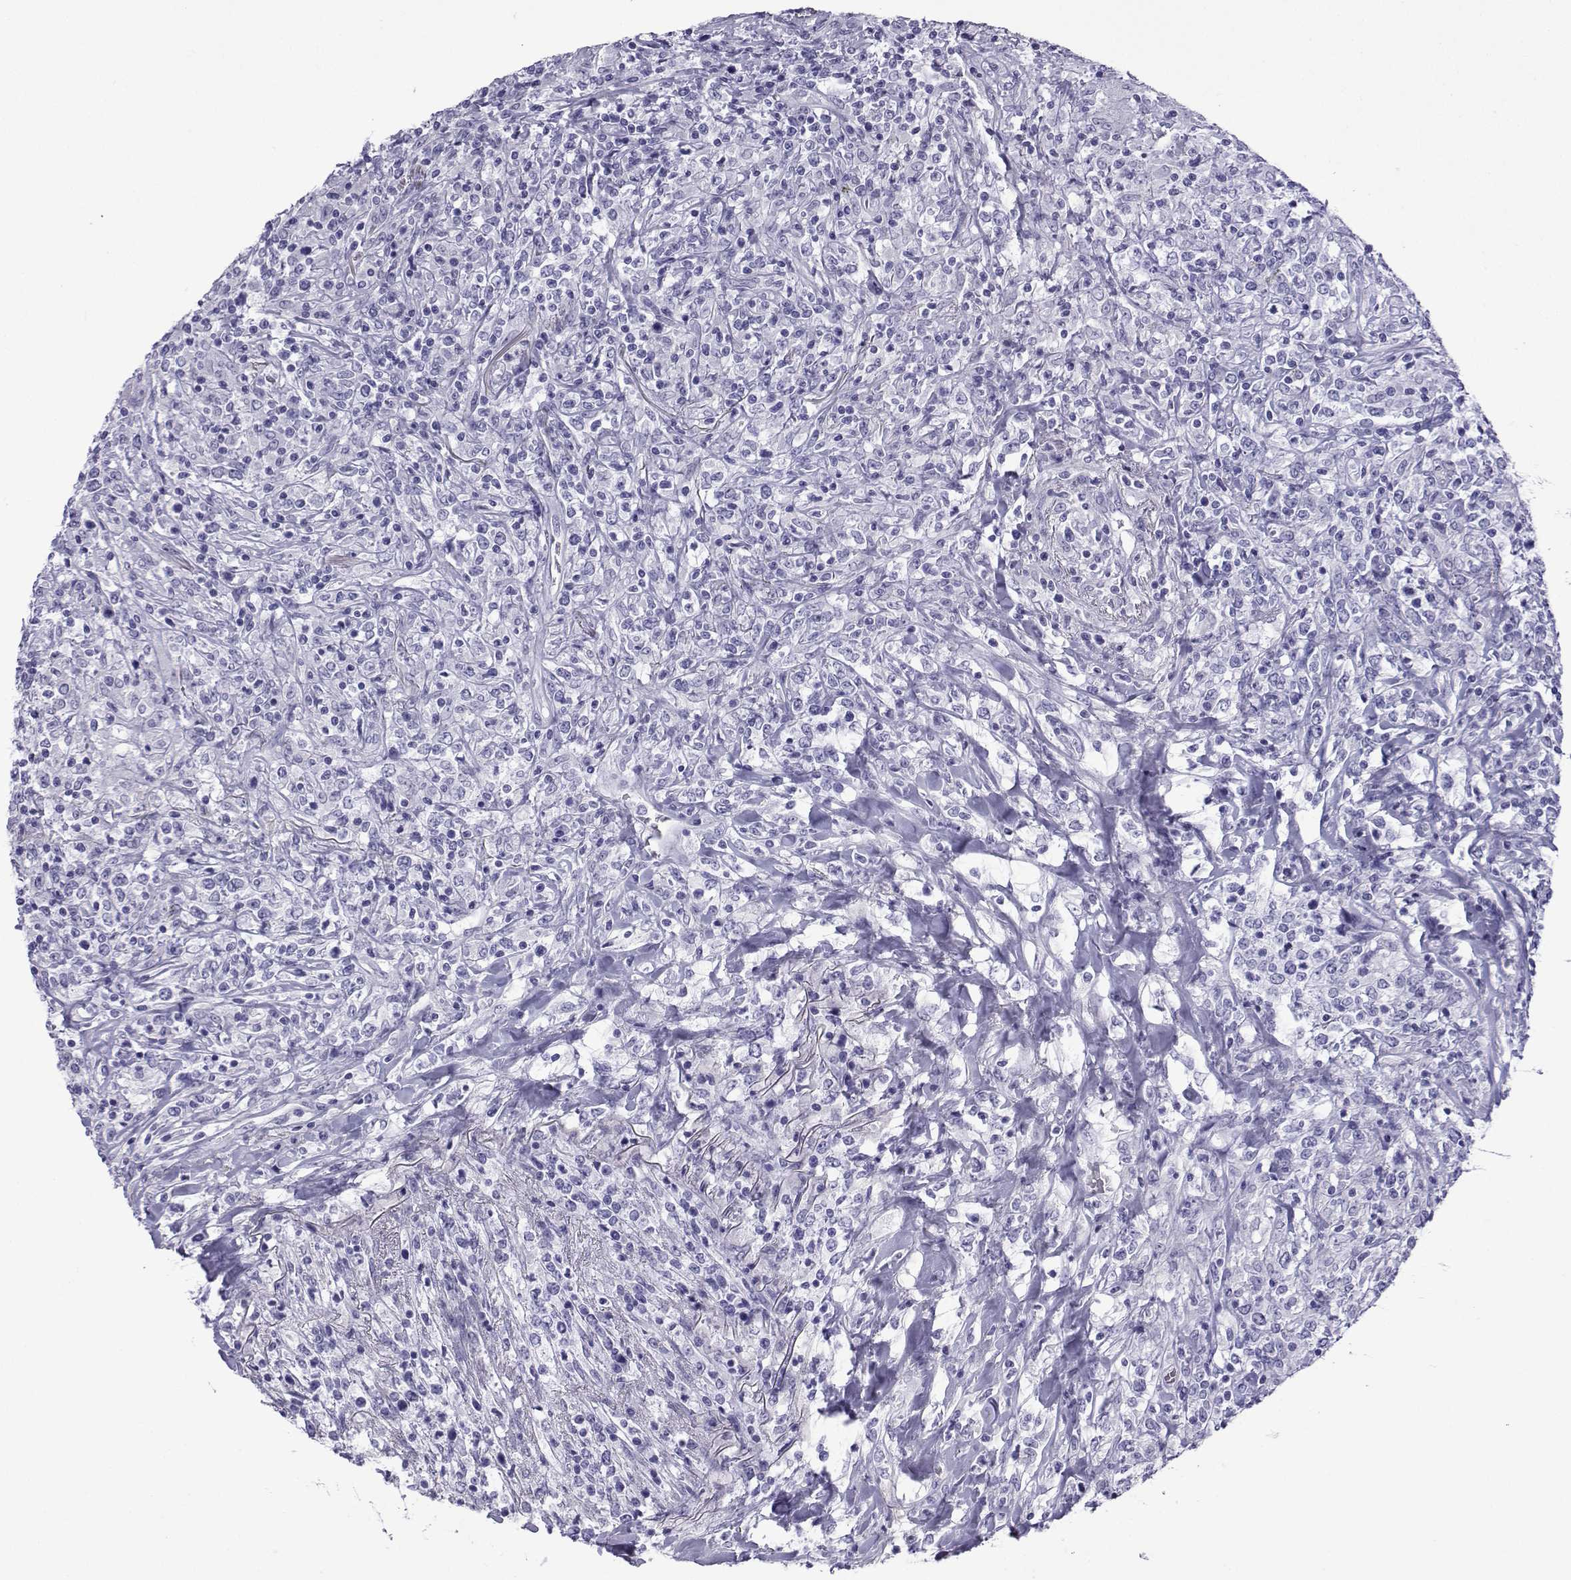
{"staining": {"intensity": "negative", "quantity": "none", "location": "none"}, "tissue": "lymphoma", "cell_type": "Tumor cells", "image_type": "cancer", "snomed": [{"axis": "morphology", "description": "Malignant lymphoma, non-Hodgkin's type, High grade"}, {"axis": "topography", "description": "Lung"}], "caption": "IHC of human malignant lymphoma, non-Hodgkin's type (high-grade) displays no expression in tumor cells. Nuclei are stained in blue.", "gene": "TRIM46", "patient": {"sex": "male", "age": 79}}